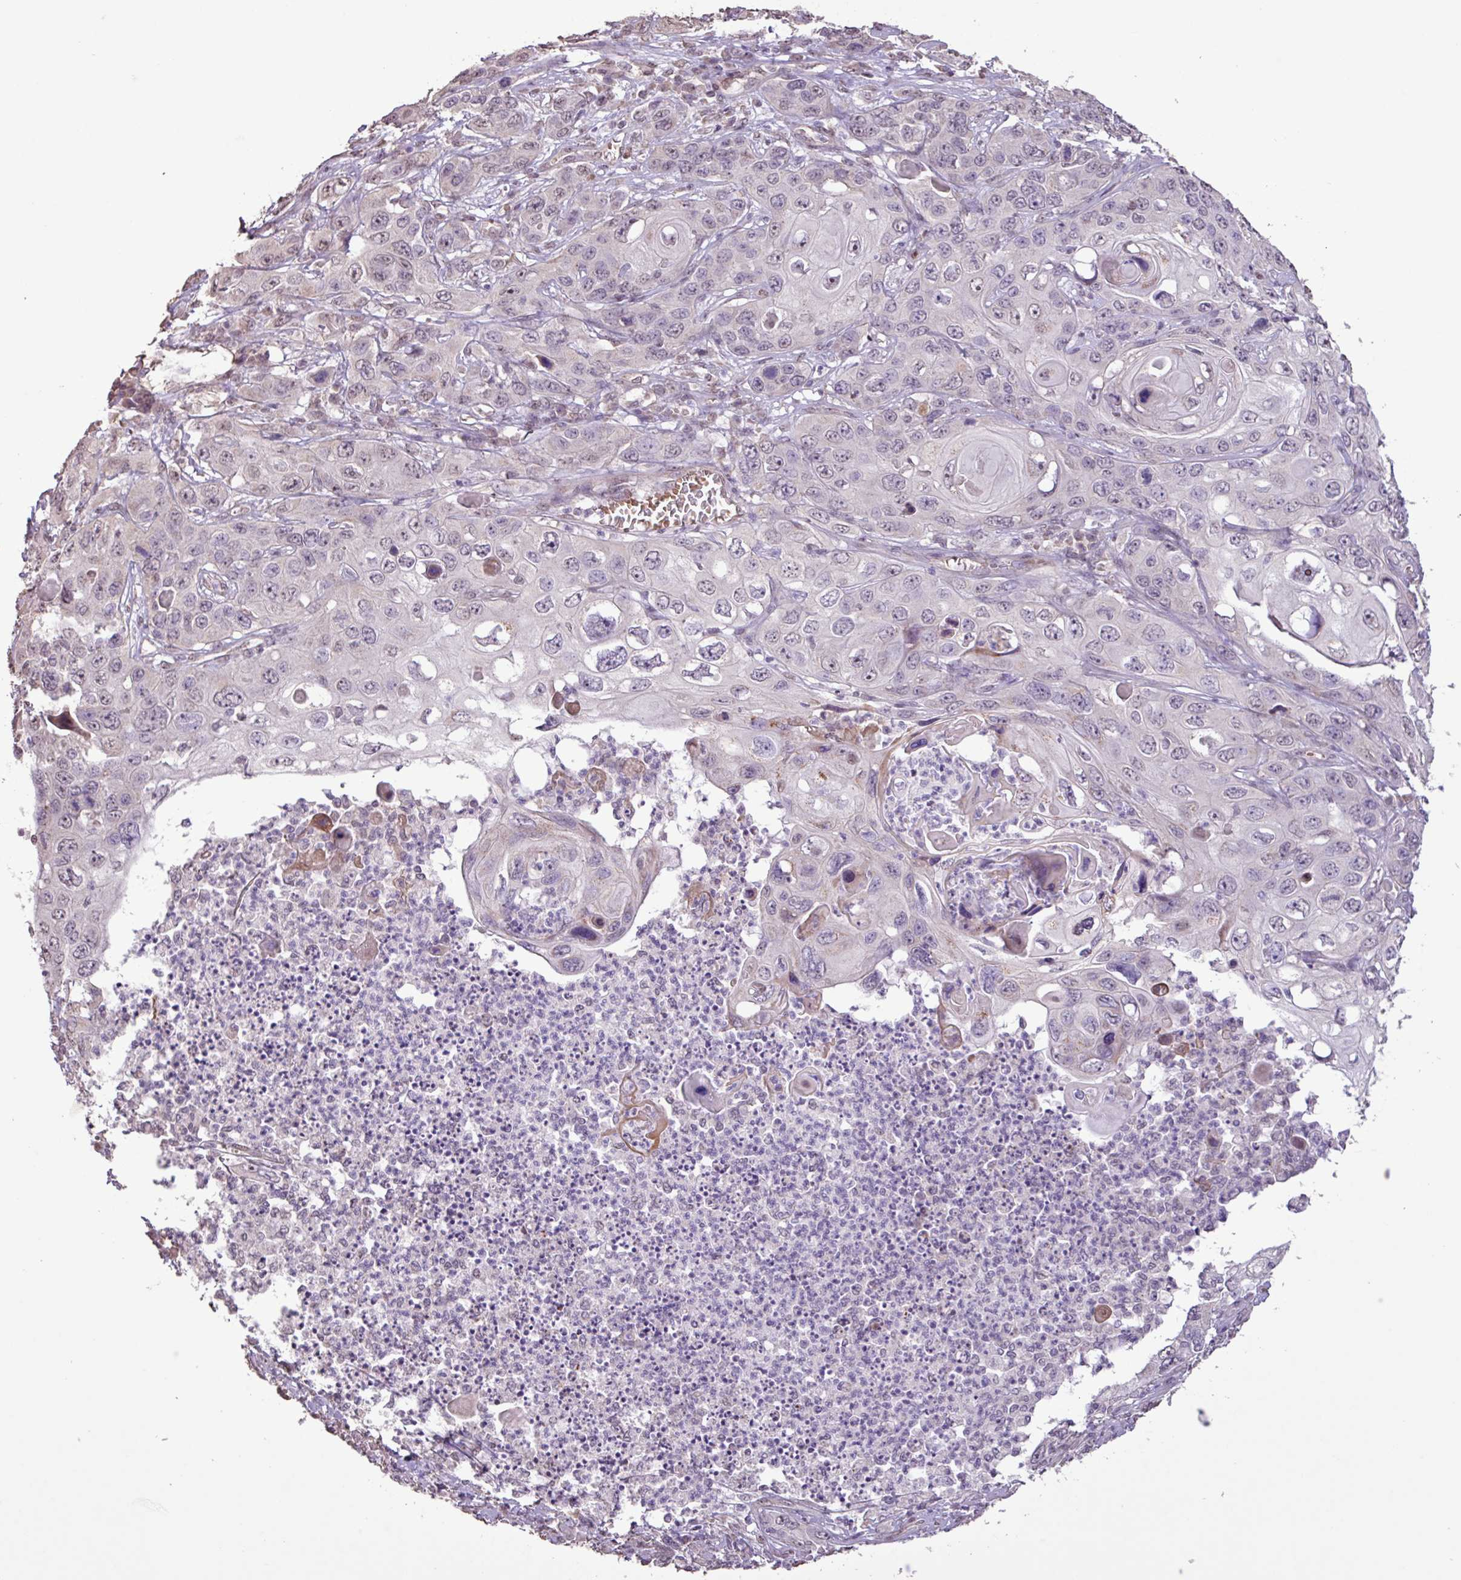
{"staining": {"intensity": "weak", "quantity": "<25%", "location": "nuclear"}, "tissue": "skin cancer", "cell_type": "Tumor cells", "image_type": "cancer", "snomed": [{"axis": "morphology", "description": "Squamous cell carcinoma, NOS"}, {"axis": "topography", "description": "Skin"}], "caption": "Squamous cell carcinoma (skin) was stained to show a protein in brown. There is no significant staining in tumor cells.", "gene": "L3MBTL3", "patient": {"sex": "male", "age": 55}}